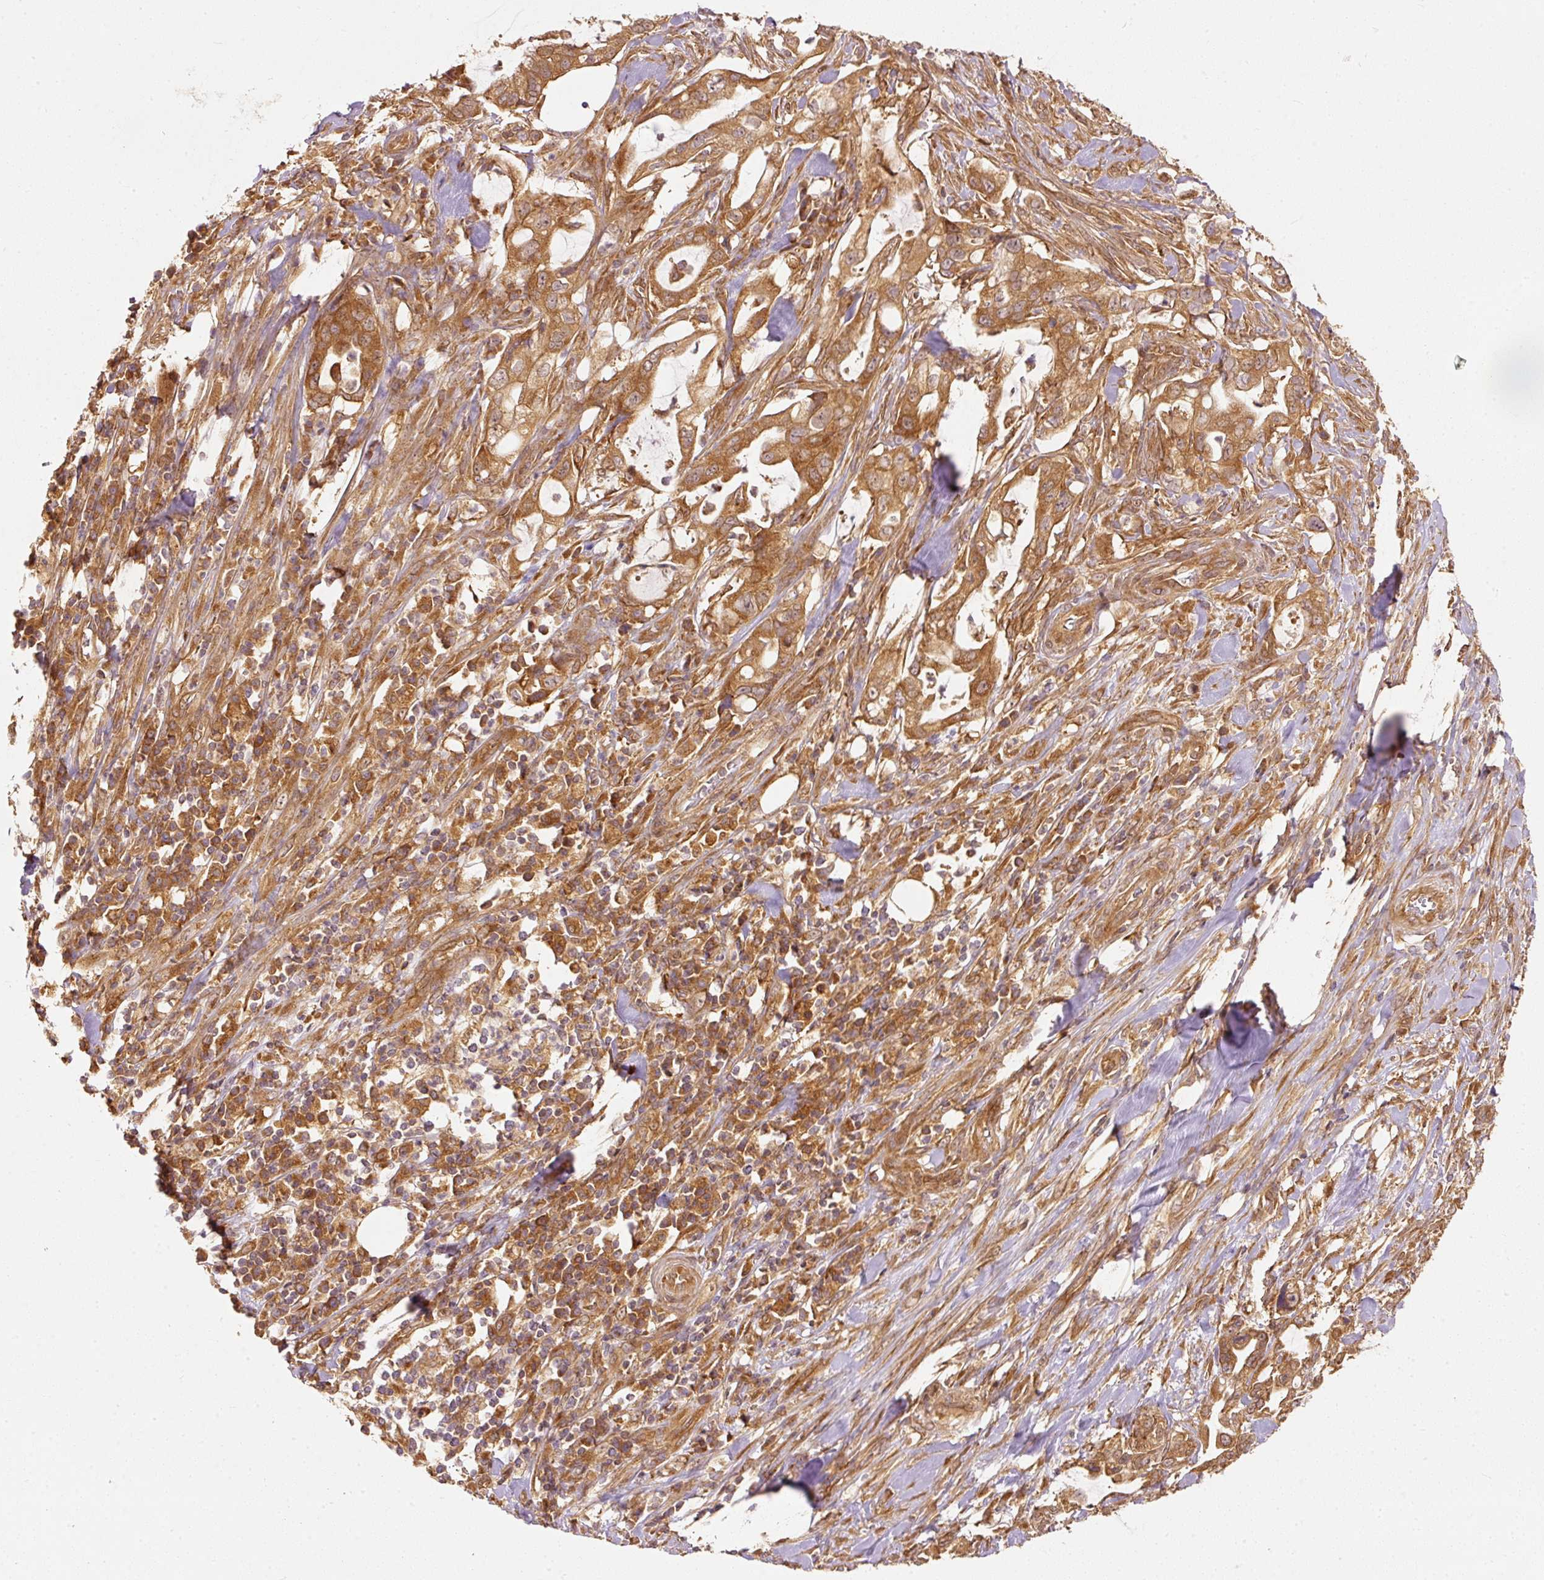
{"staining": {"intensity": "moderate", "quantity": ">75%", "location": "cytoplasmic/membranous"}, "tissue": "pancreatic cancer", "cell_type": "Tumor cells", "image_type": "cancer", "snomed": [{"axis": "morphology", "description": "Adenocarcinoma, NOS"}, {"axis": "topography", "description": "Pancreas"}], "caption": "Pancreatic cancer (adenocarcinoma) was stained to show a protein in brown. There is medium levels of moderate cytoplasmic/membranous staining in about >75% of tumor cells.", "gene": "EIF3B", "patient": {"sex": "female", "age": 61}}